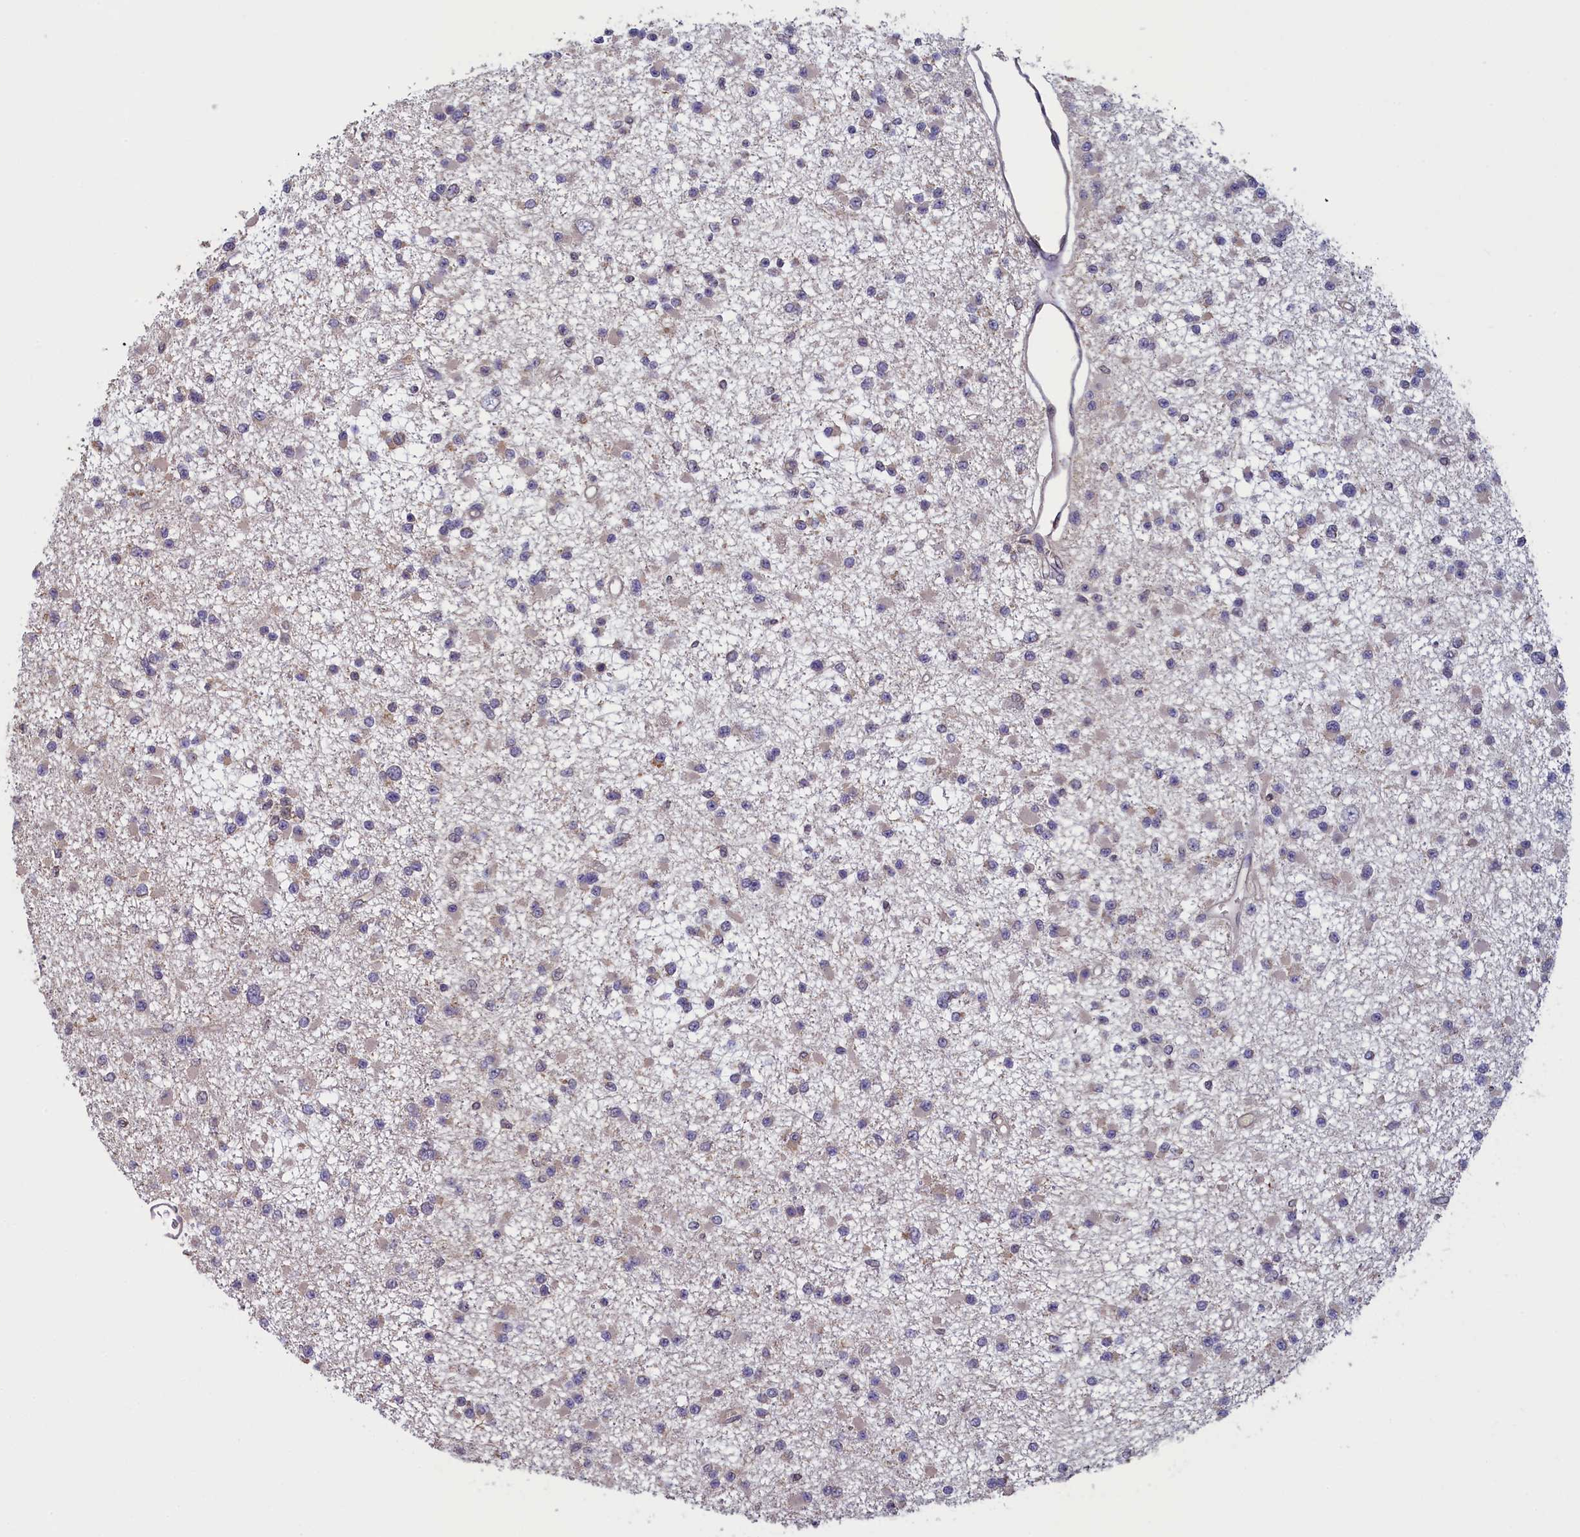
{"staining": {"intensity": "negative", "quantity": "none", "location": "none"}, "tissue": "glioma", "cell_type": "Tumor cells", "image_type": "cancer", "snomed": [{"axis": "morphology", "description": "Glioma, malignant, Low grade"}, {"axis": "topography", "description": "Brain"}], "caption": "The photomicrograph demonstrates no significant positivity in tumor cells of glioma.", "gene": "NUBP1", "patient": {"sex": "female", "age": 22}}